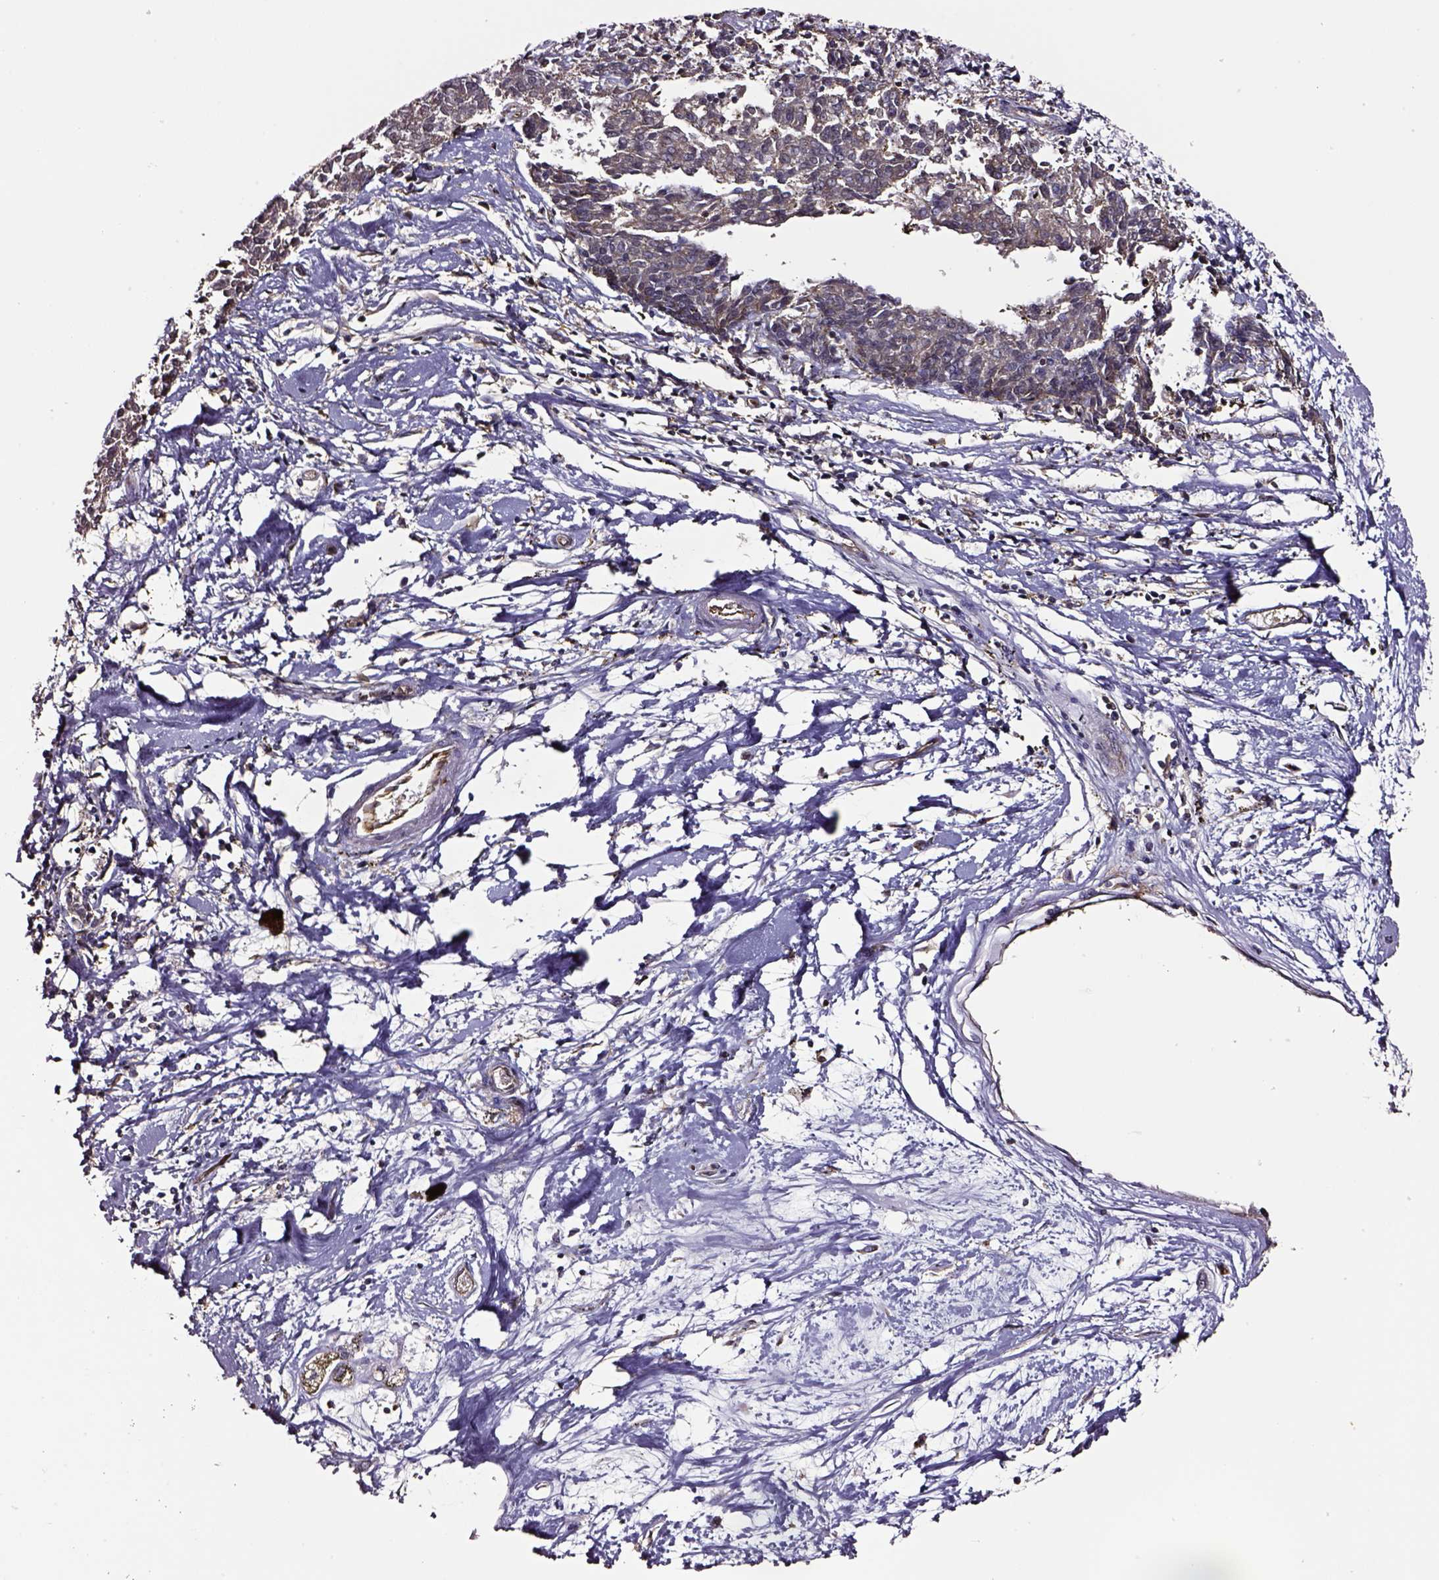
{"staining": {"intensity": "moderate", "quantity": ">75%", "location": "cytoplasmic/membranous"}, "tissue": "melanoma", "cell_type": "Tumor cells", "image_type": "cancer", "snomed": [{"axis": "morphology", "description": "Malignant melanoma, NOS"}, {"axis": "topography", "description": "Skin"}], "caption": "Immunohistochemical staining of human melanoma displays moderate cytoplasmic/membranous protein staining in approximately >75% of tumor cells. The protein of interest is stained brown, and the nuclei are stained in blue (DAB IHC with brightfield microscopy, high magnification).", "gene": "RASSF5", "patient": {"sex": "female", "age": 72}}